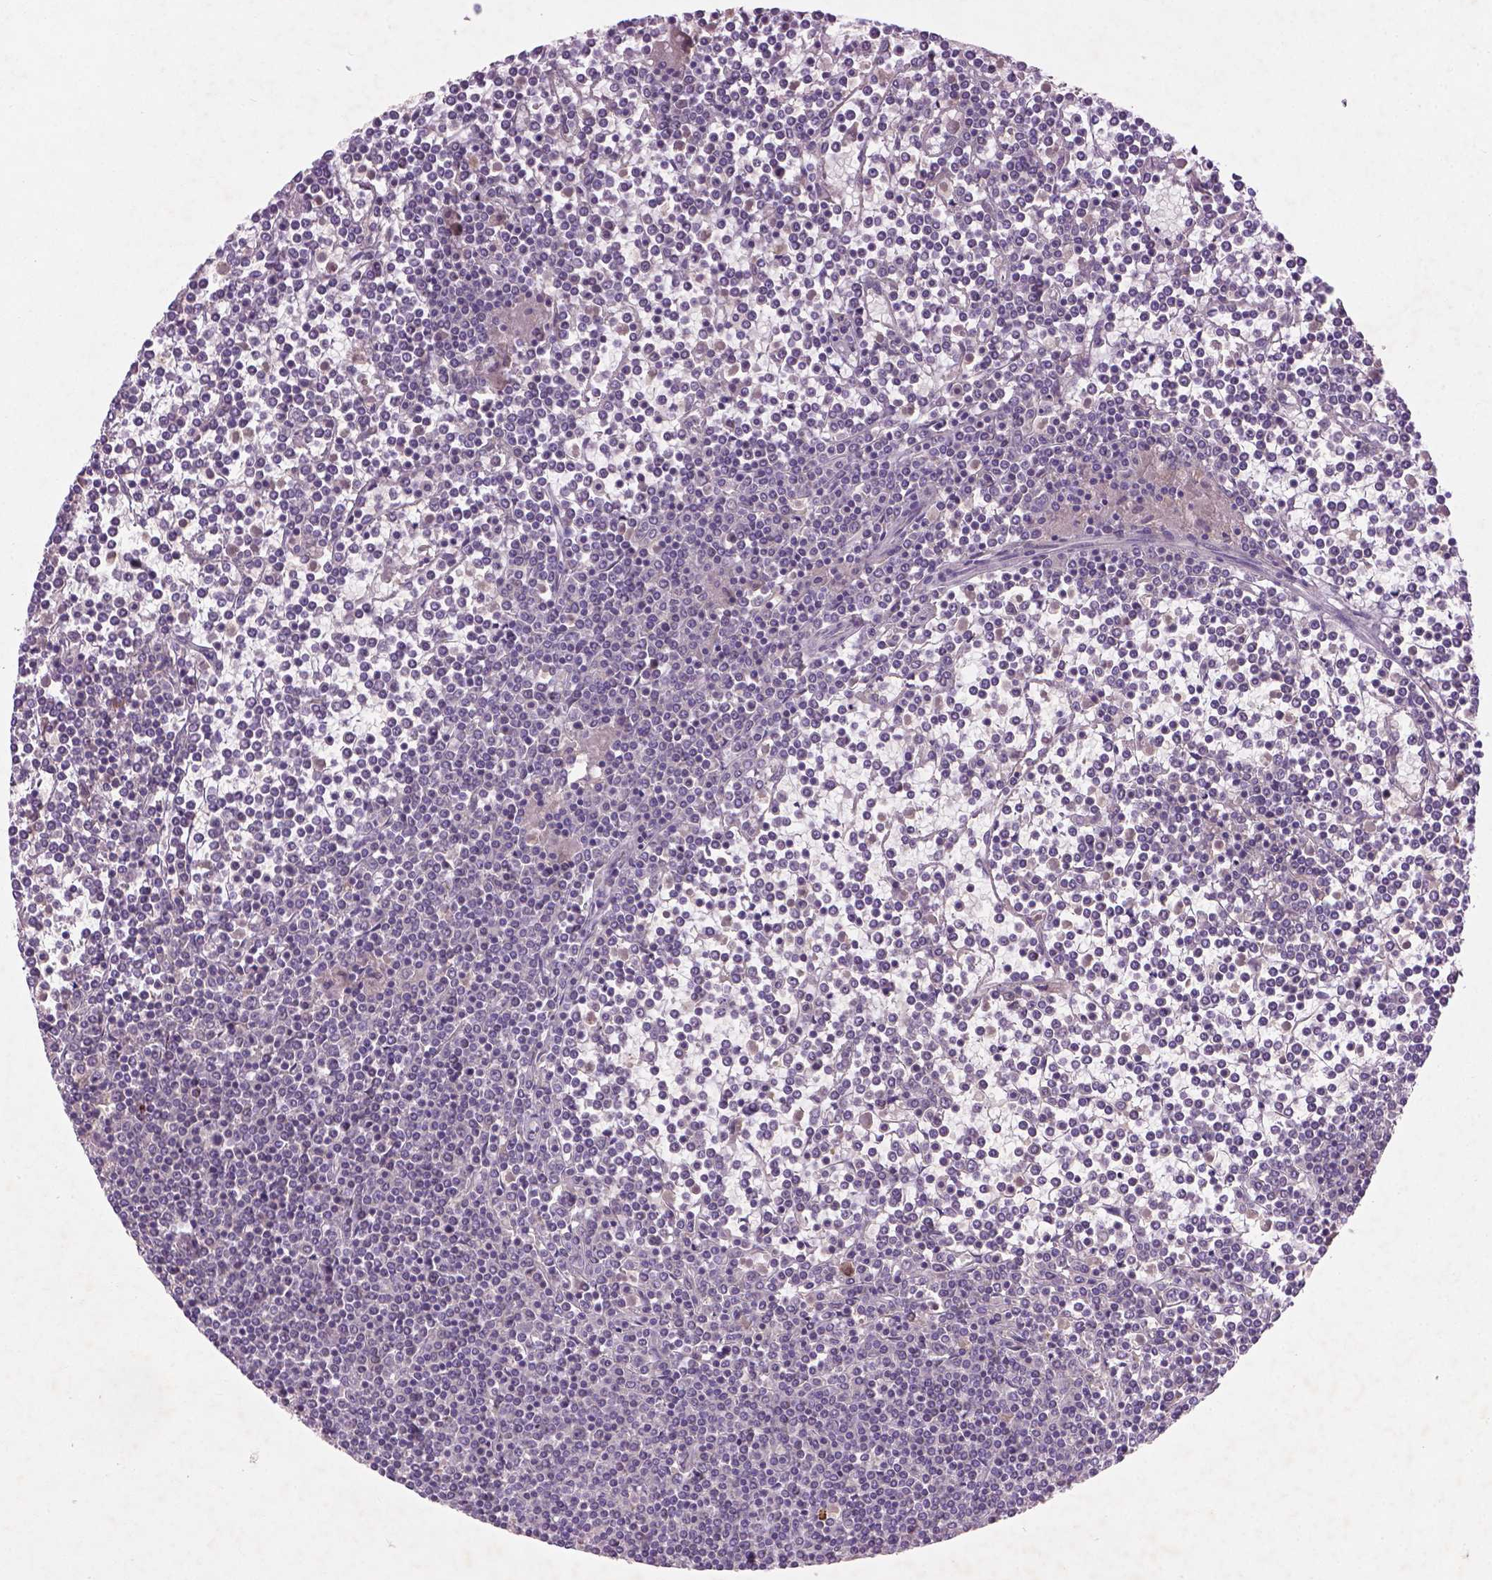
{"staining": {"intensity": "negative", "quantity": "none", "location": "none"}, "tissue": "lymphoma", "cell_type": "Tumor cells", "image_type": "cancer", "snomed": [{"axis": "morphology", "description": "Malignant lymphoma, non-Hodgkin's type, Low grade"}, {"axis": "topography", "description": "Spleen"}], "caption": "Tumor cells show no significant protein positivity in malignant lymphoma, non-Hodgkin's type (low-grade).", "gene": "SOX17", "patient": {"sex": "female", "age": 19}}